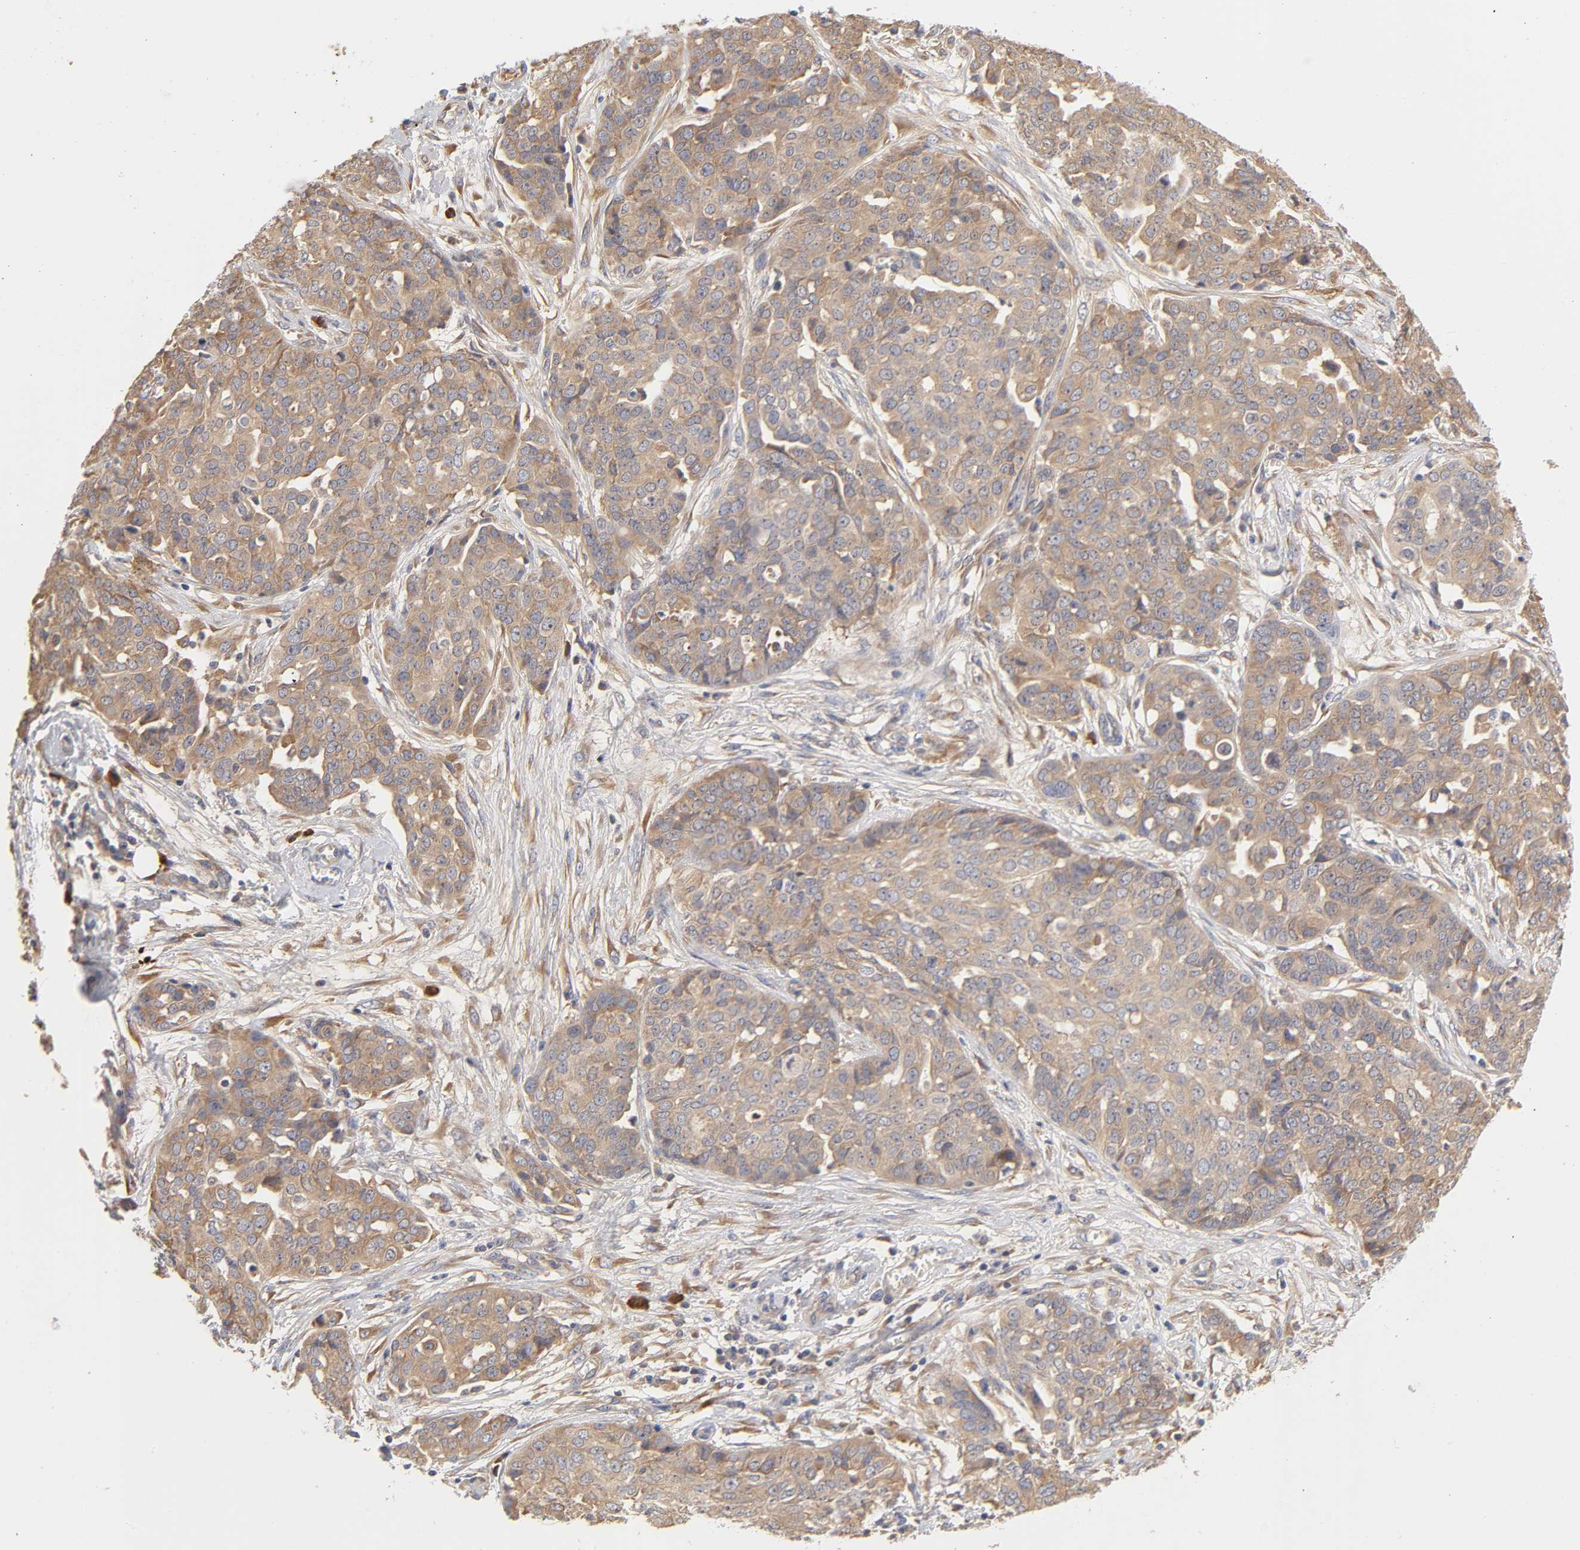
{"staining": {"intensity": "moderate", "quantity": ">75%", "location": "cytoplasmic/membranous"}, "tissue": "ovarian cancer", "cell_type": "Tumor cells", "image_type": "cancer", "snomed": [{"axis": "morphology", "description": "Cystadenocarcinoma, serous, NOS"}, {"axis": "topography", "description": "Soft tissue"}, {"axis": "topography", "description": "Ovary"}], "caption": "IHC (DAB) staining of human serous cystadenocarcinoma (ovarian) shows moderate cytoplasmic/membranous protein positivity in approximately >75% of tumor cells.", "gene": "RPS29", "patient": {"sex": "female", "age": 57}}